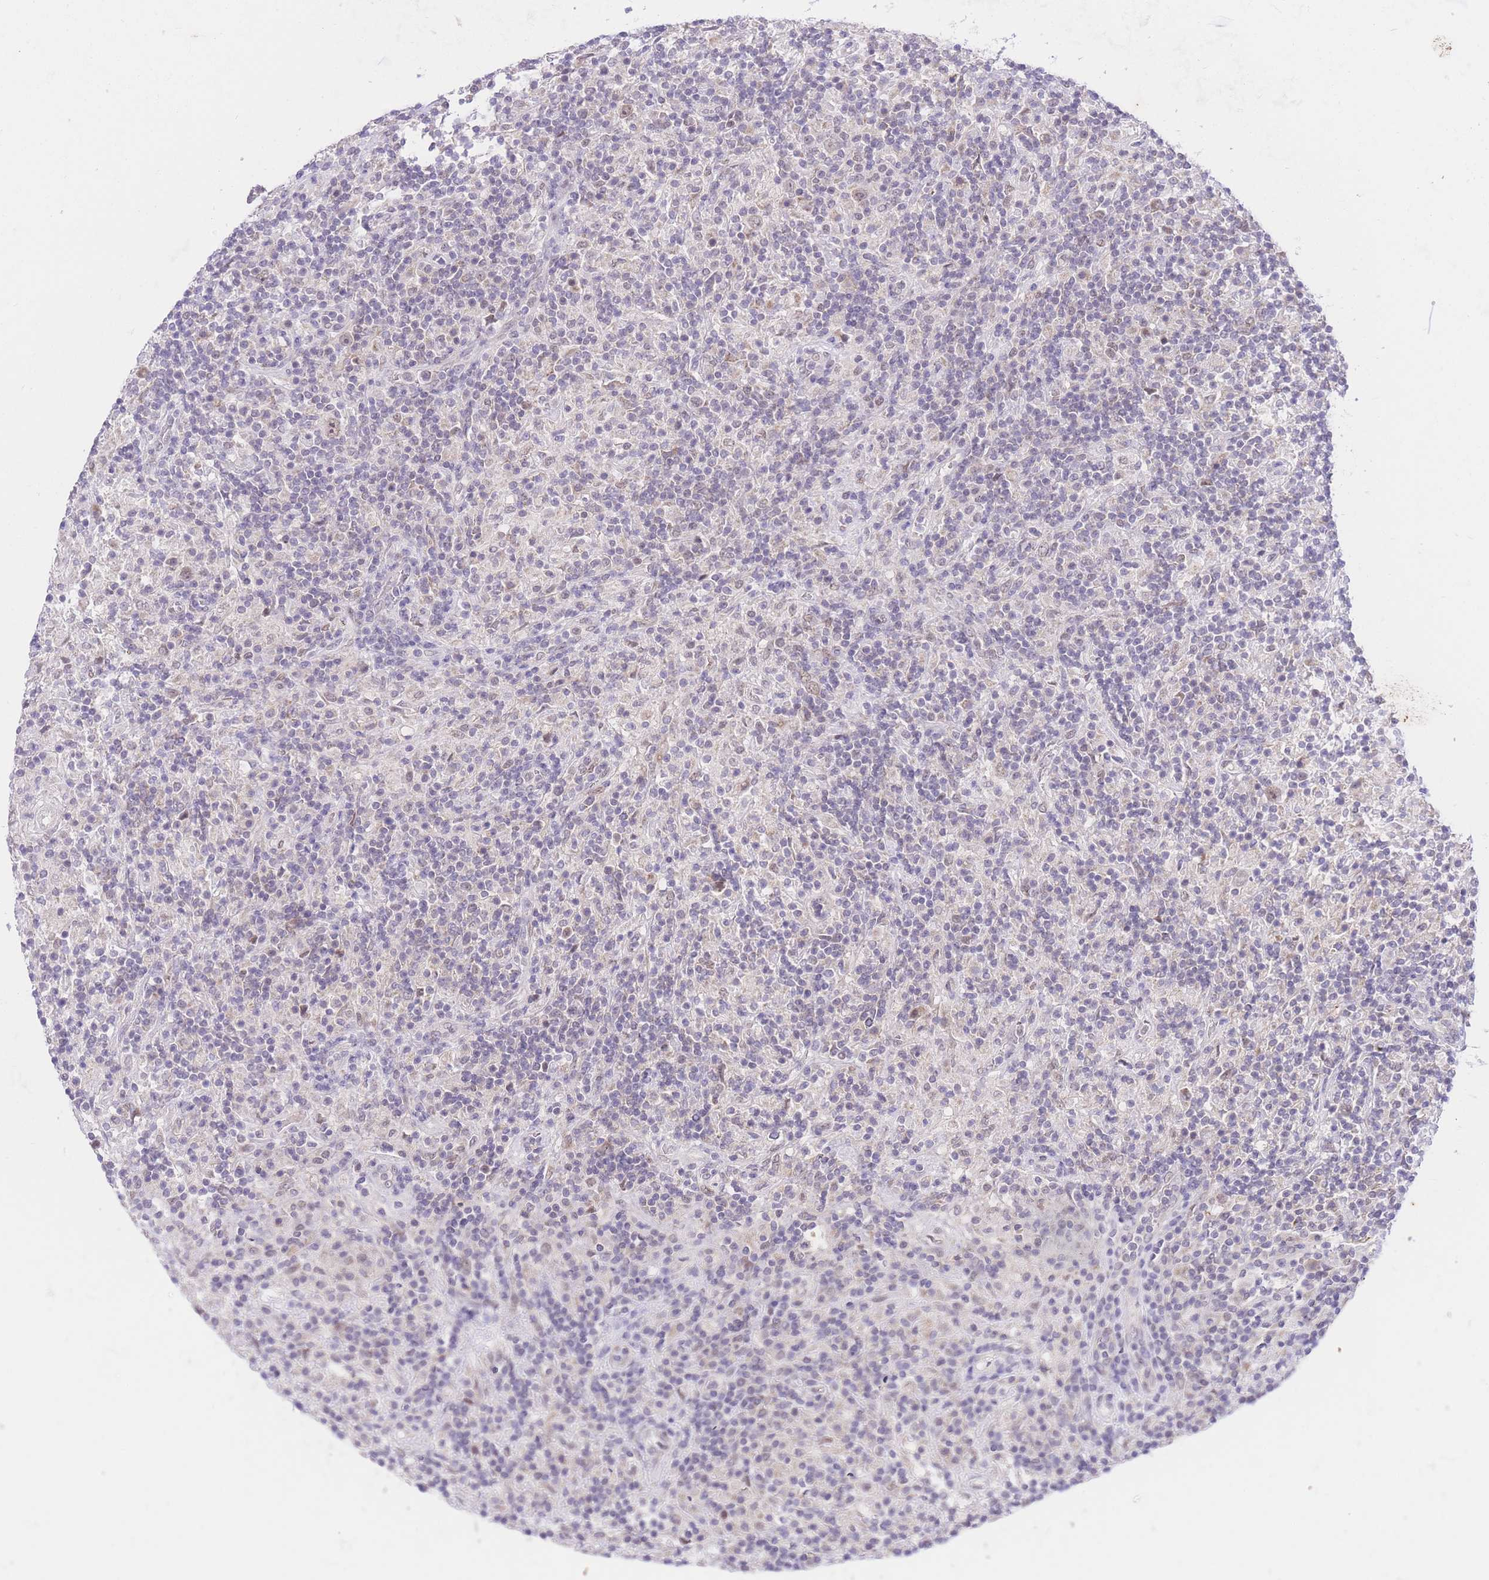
{"staining": {"intensity": "weak", "quantity": ">75%", "location": "nuclear"}, "tissue": "lymphoma", "cell_type": "Tumor cells", "image_type": "cancer", "snomed": [{"axis": "morphology", "description": "Hodgkin's disease, NOS"}, {"axis": "topography", "description": "Lymph node"}], "caption": "IHC photomicrograph of human Hodgkin's disease stained for a protein (brown), which reveals low levels of weak nuclear staining in about >75% of tumor cells.", "gene": "UBXN7", "patient": {"sex": "male", "age": 70}}